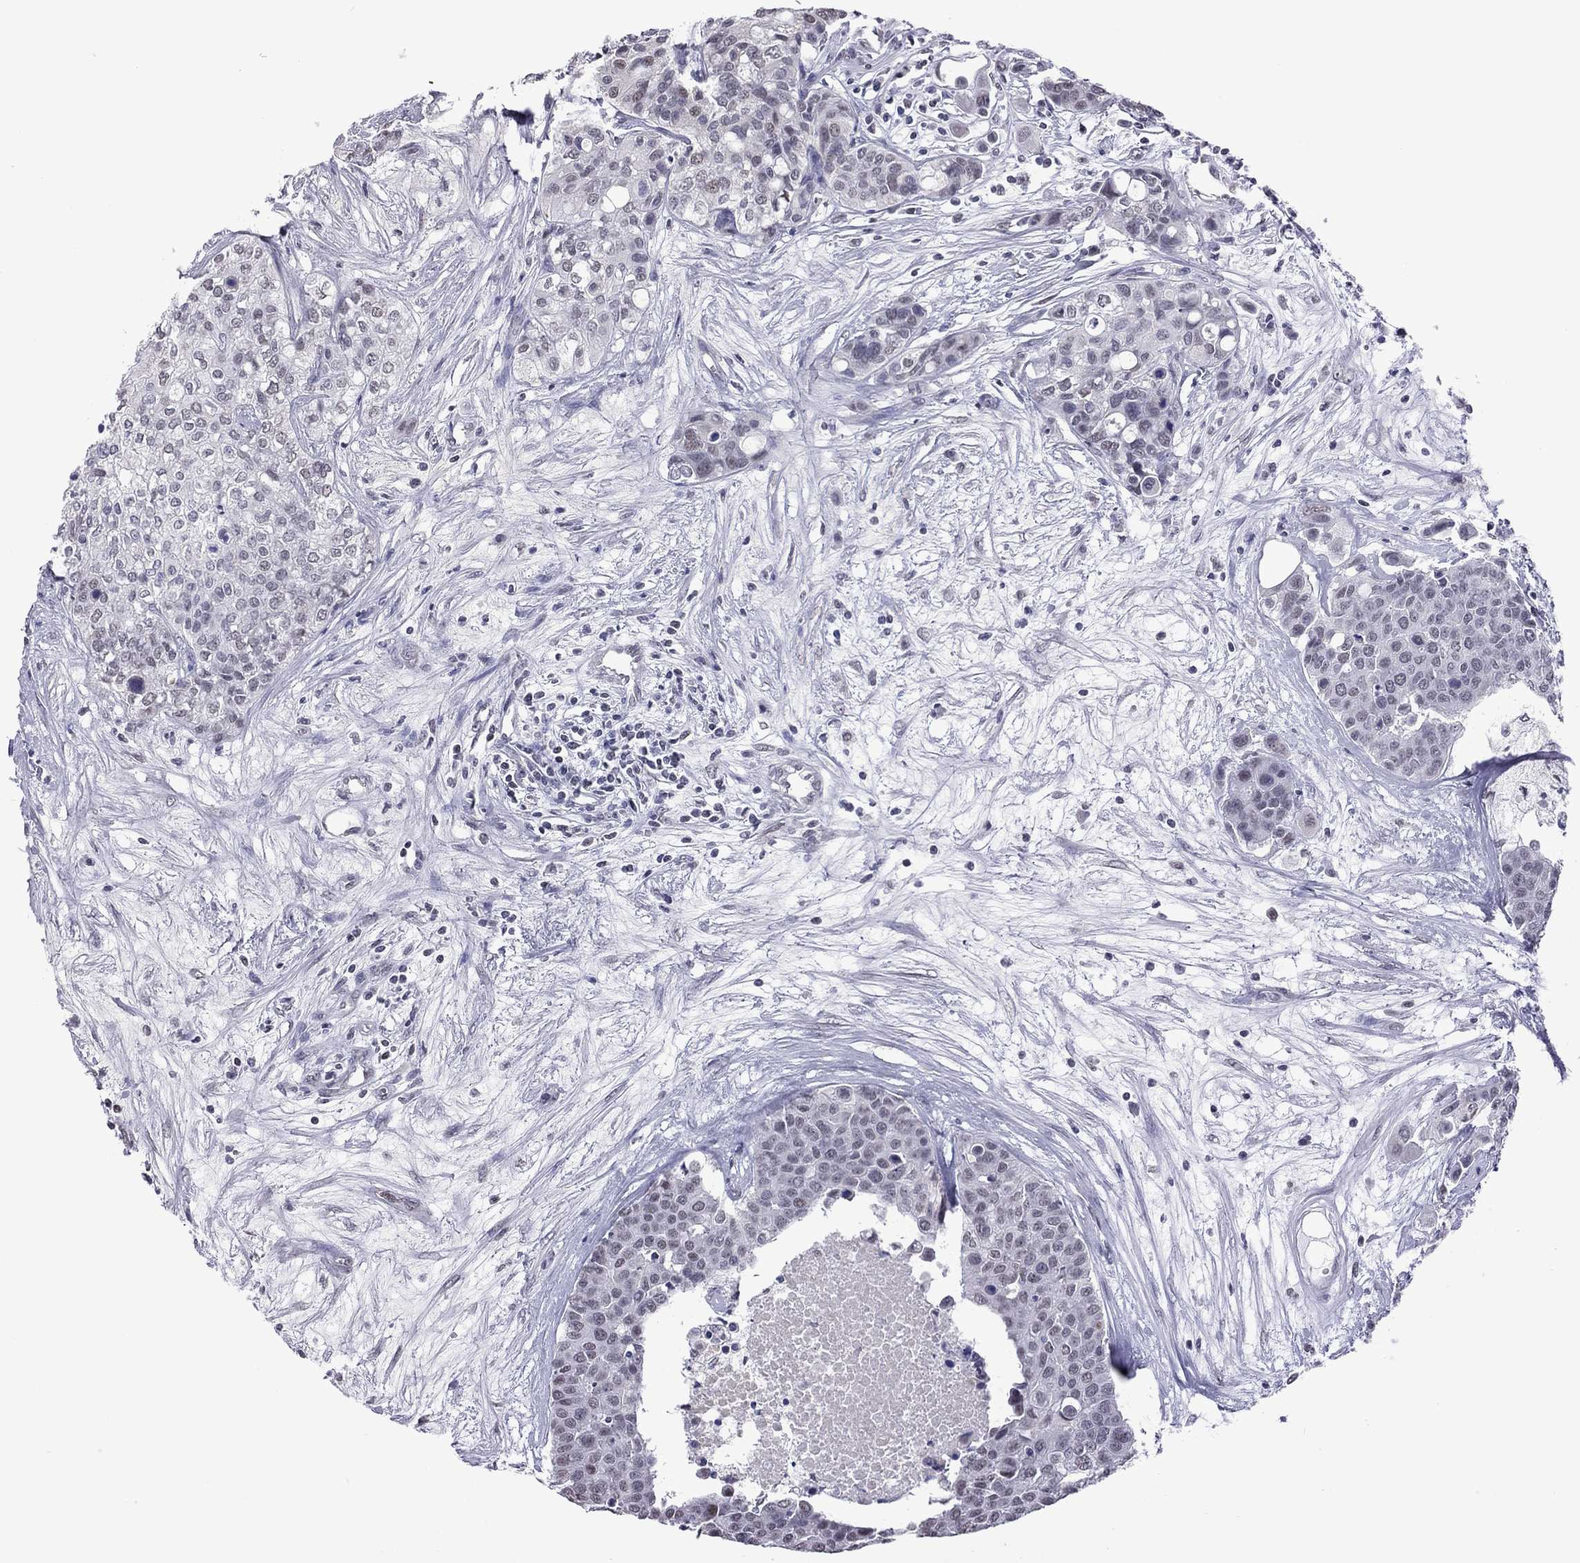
{"staining": {"intensity": "negative", "quantity": "none", "location": "none"}, "tissue": "carcinoid", "cell_type": "Tumor cells", "image_type": "cancer", "snomed": [{"axis": "morphology", "description": "Carcinoid, malignant, NOS"}, {"axis": "topography", "description": "Colon"}], "caption": "Protein analysis of malignant carcinoid reveals no significant expression in tumor cells.", "gene": "PPP1R3A", "patient": {"sex": "male", "age": 81}}